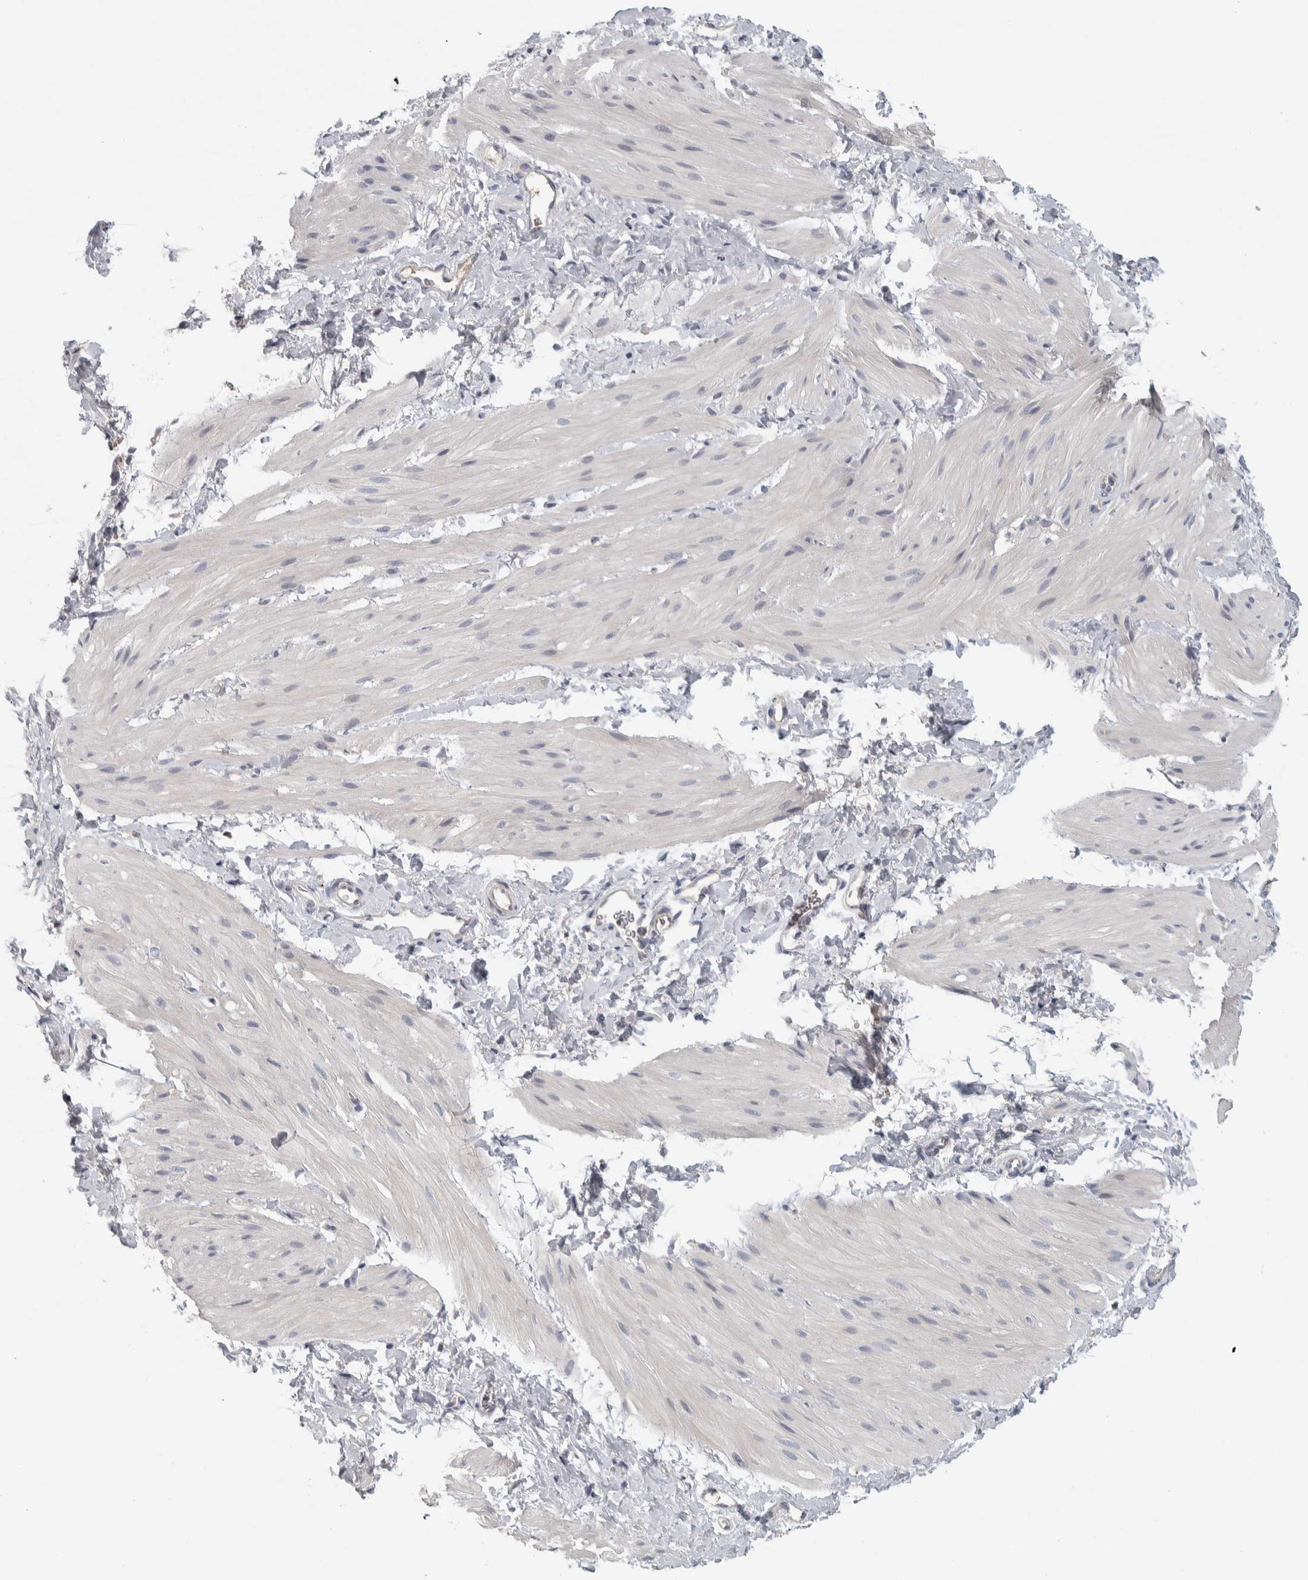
{"staining": {"intensity": "negative", "quantity": "none", "location": "none"}, "tissue": "smooth muscle", "cell_type": "Smooth muscle cells", "image_type": "normal", "snomed": [{"axis": "morphology", "description": "Normal tissue, NOS"}, {"axis": "topography", "description": "Smooth muscle"}], "caption": "The histopathology image reveals no staining of smooth muscle cells in benign smooth muscle. (Brightfield microscopy of DAB immunohistochemistry (IHC) at high magnification).", "gene": "ADPRM", "patient": {"sex": "male", "age": 16}}